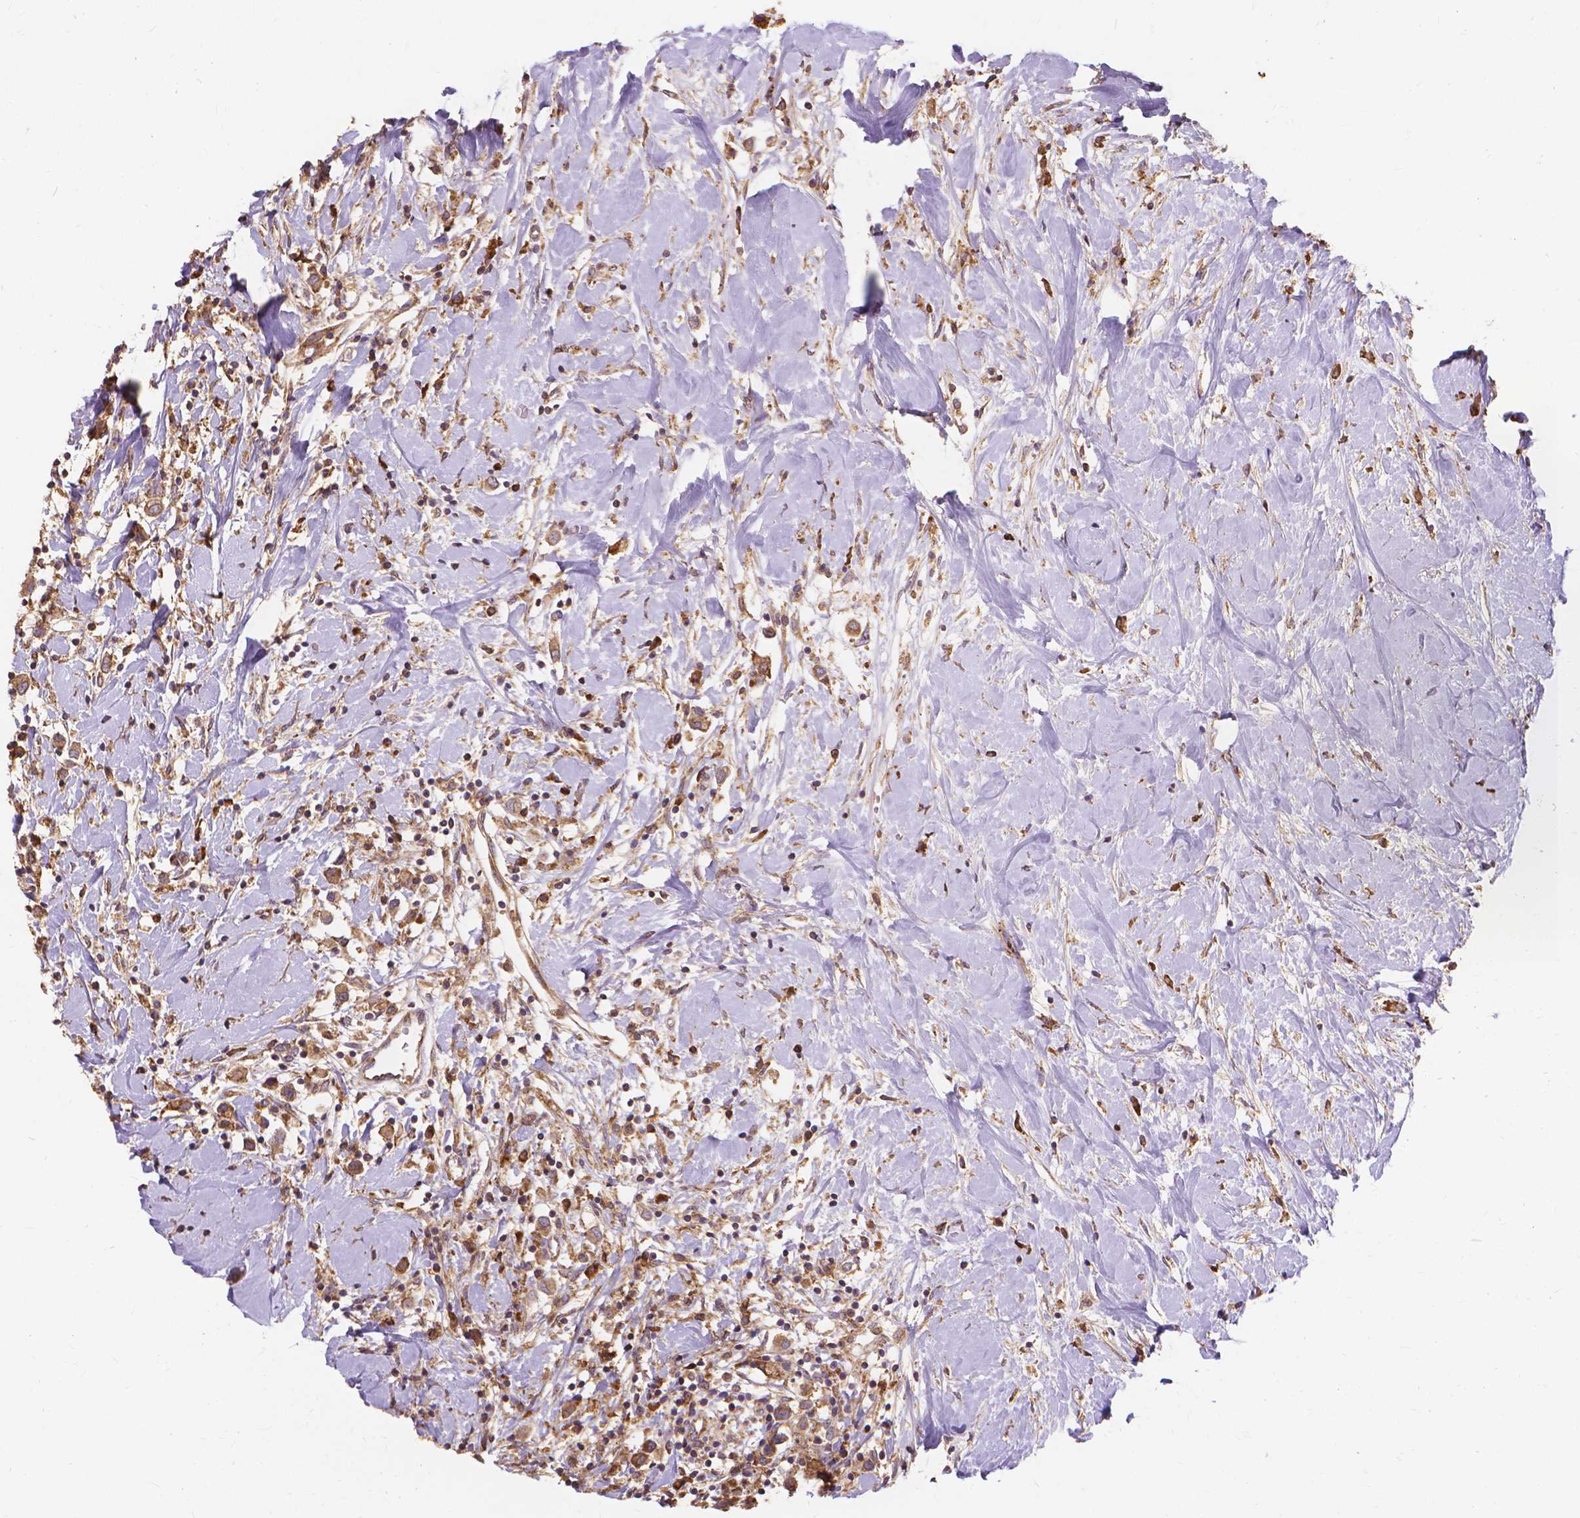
{"staining": {"intensity": "moderate", "quantity": ">75%", "location": "cytoplasmic/membranous"}, "tissue": "breast cancer", "cell_type": "Tumor cells", "image_type": "cancer", "snomed": [{"axis": "morphology", "description": "Duct carcinoma"}, {"axis": "topography", "description": "Breast"}], "caption": "Immunohistochemistry of breast intraductal carcinoma displays medium levels of moderate cytoplasmic/membranous staining in approximately >75% of tumor cells.", "gene": "TAB2", "patient": {"sex": "female", "age": 61}}